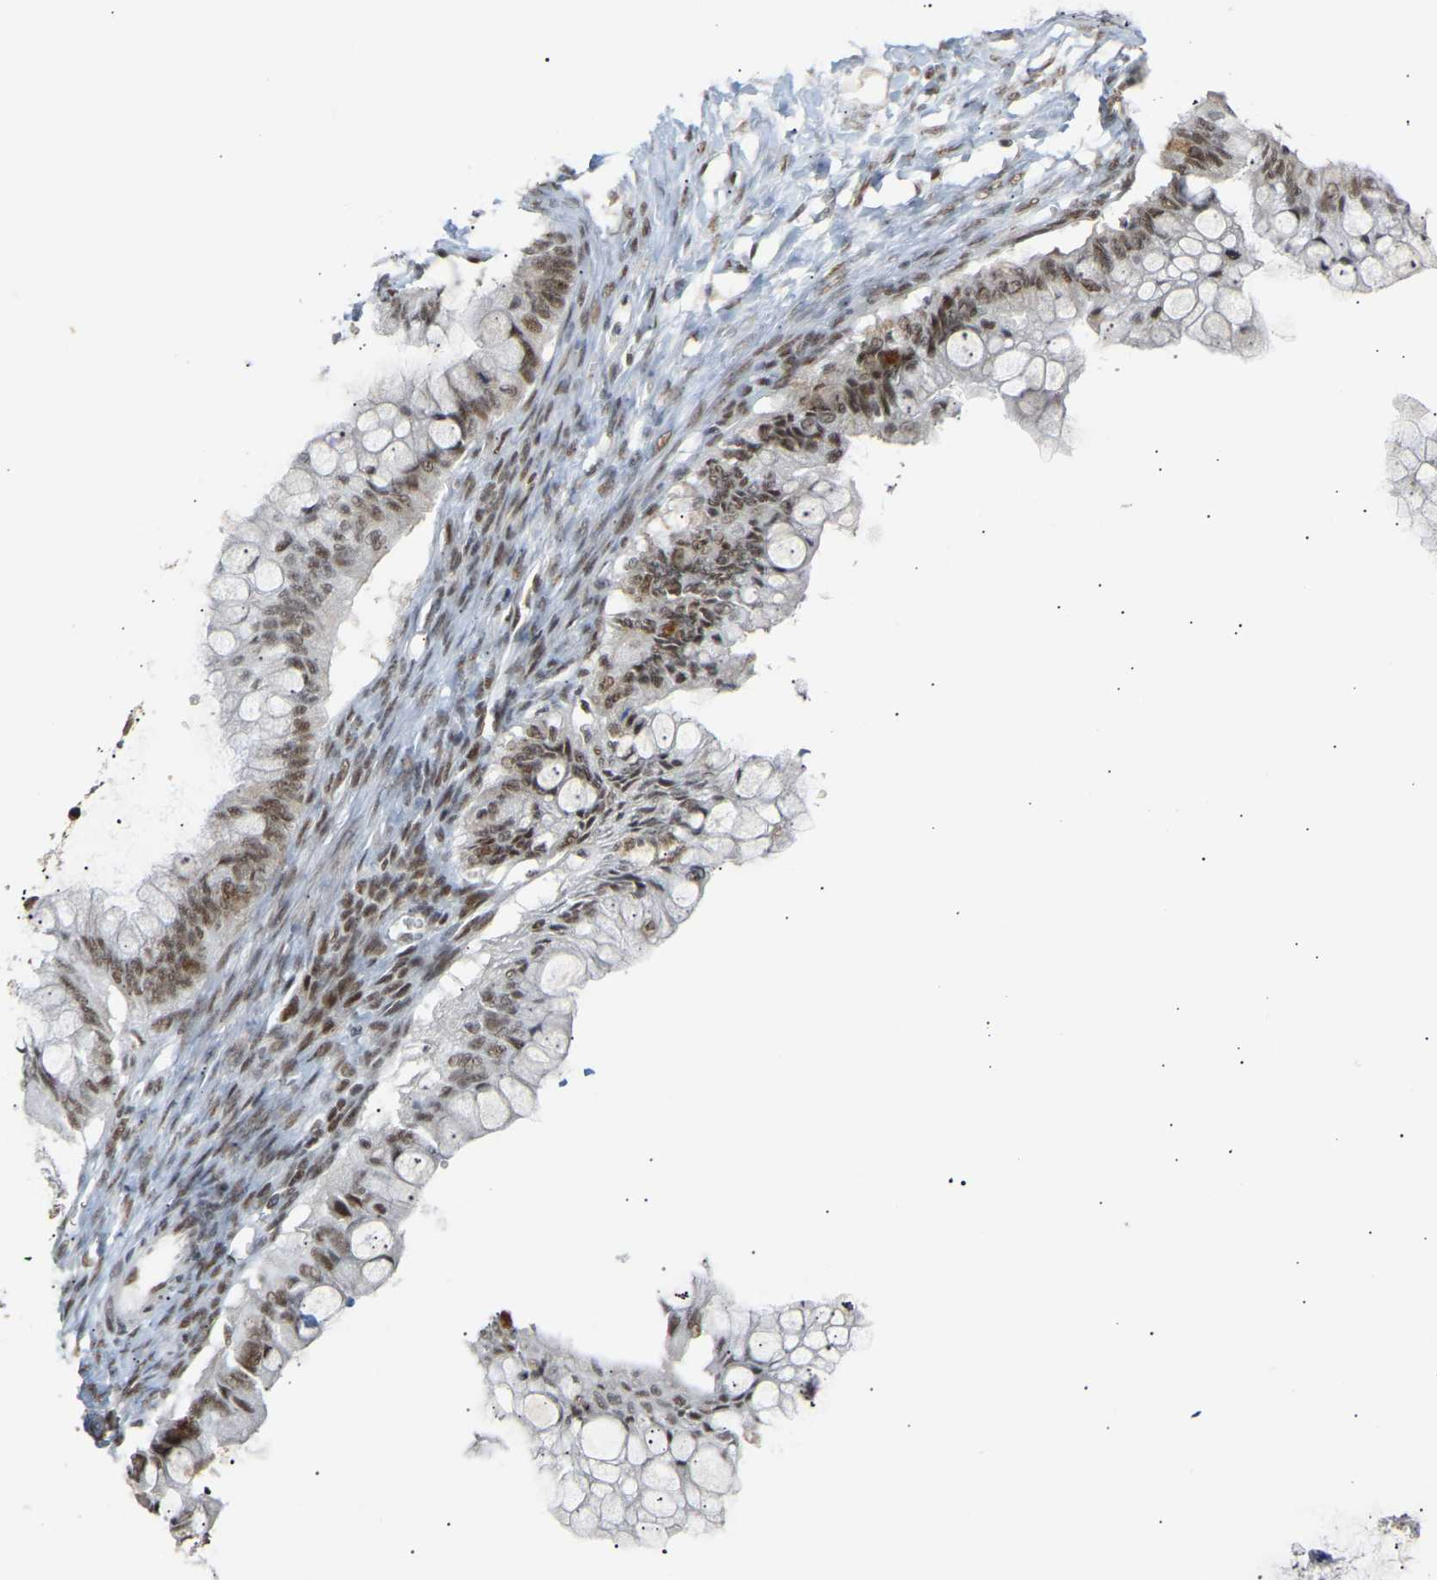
{"staining": {"intensity": "moderate", "quantity": ">75%", "location": "nuclear"}, "tissue": "ovarian cancer", "cell_type": "Tumor cells", "image_type": "cancer", "snomed": [{"axis": "morphology", "description": "Cystadenocarcinoma, mucinous, NOS"}, {"axis": "topography", "description": "Ovary"}], "caption": "High-power microscopy captured an IHC photomicrograph of ovarian cancer (mucinous cystadenocarcinoma), revealing moderate nuclear staining in about >75% of tumor cells.", "gene": "NELFB", "patient": {"sex": "female", "age": 57}}